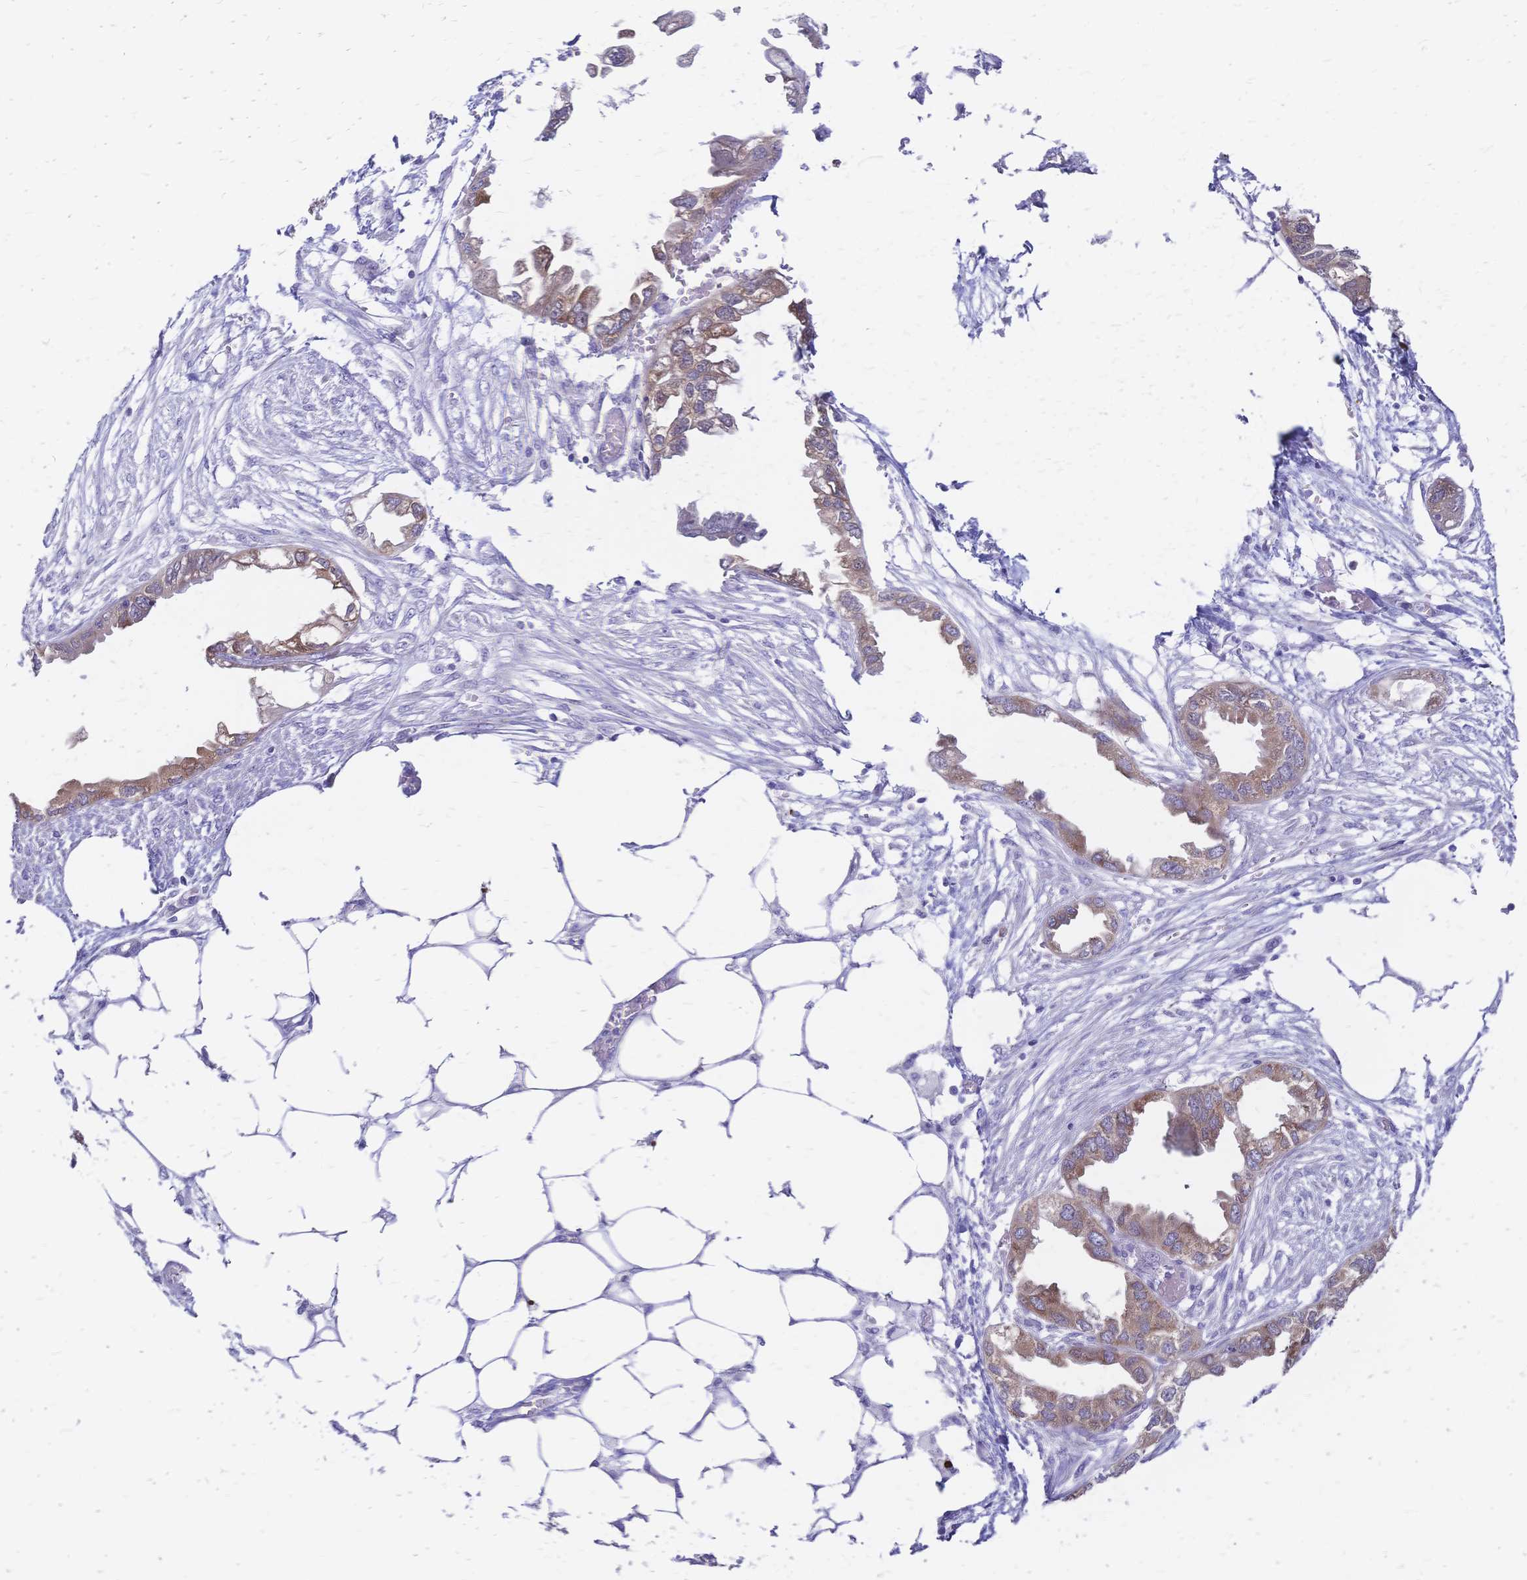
{"staining": {"intensity": "moderate", "quantity": ">75%", "location": "cytoplasmic/membranous"}, "tissue": "endometrial cancer", "cell_type": "Tumor cells", "image_type": "cancer", "snomed": [{"axis": "morphology", "description": "Adenocarcinoma, NOS"}, {"axis": "morphology", "description": "Adenocarcinoma, metastatic, NOS"}, {"axis": "topography", "description": "Adipose tissue"}, {"axis": "topography", "description": "Endometrium"}], "caption": "Protein expression by IHC shows moderate cytoplasmic/membranous positivity in about >75% of tumor cells in endometrial cancer. (DAB (3,3'-diaminobenzidine) IHC with brightfield microscopy, high magnification).", "gene": "GRB7", "patient": {"sex": "female", "age": 67}}